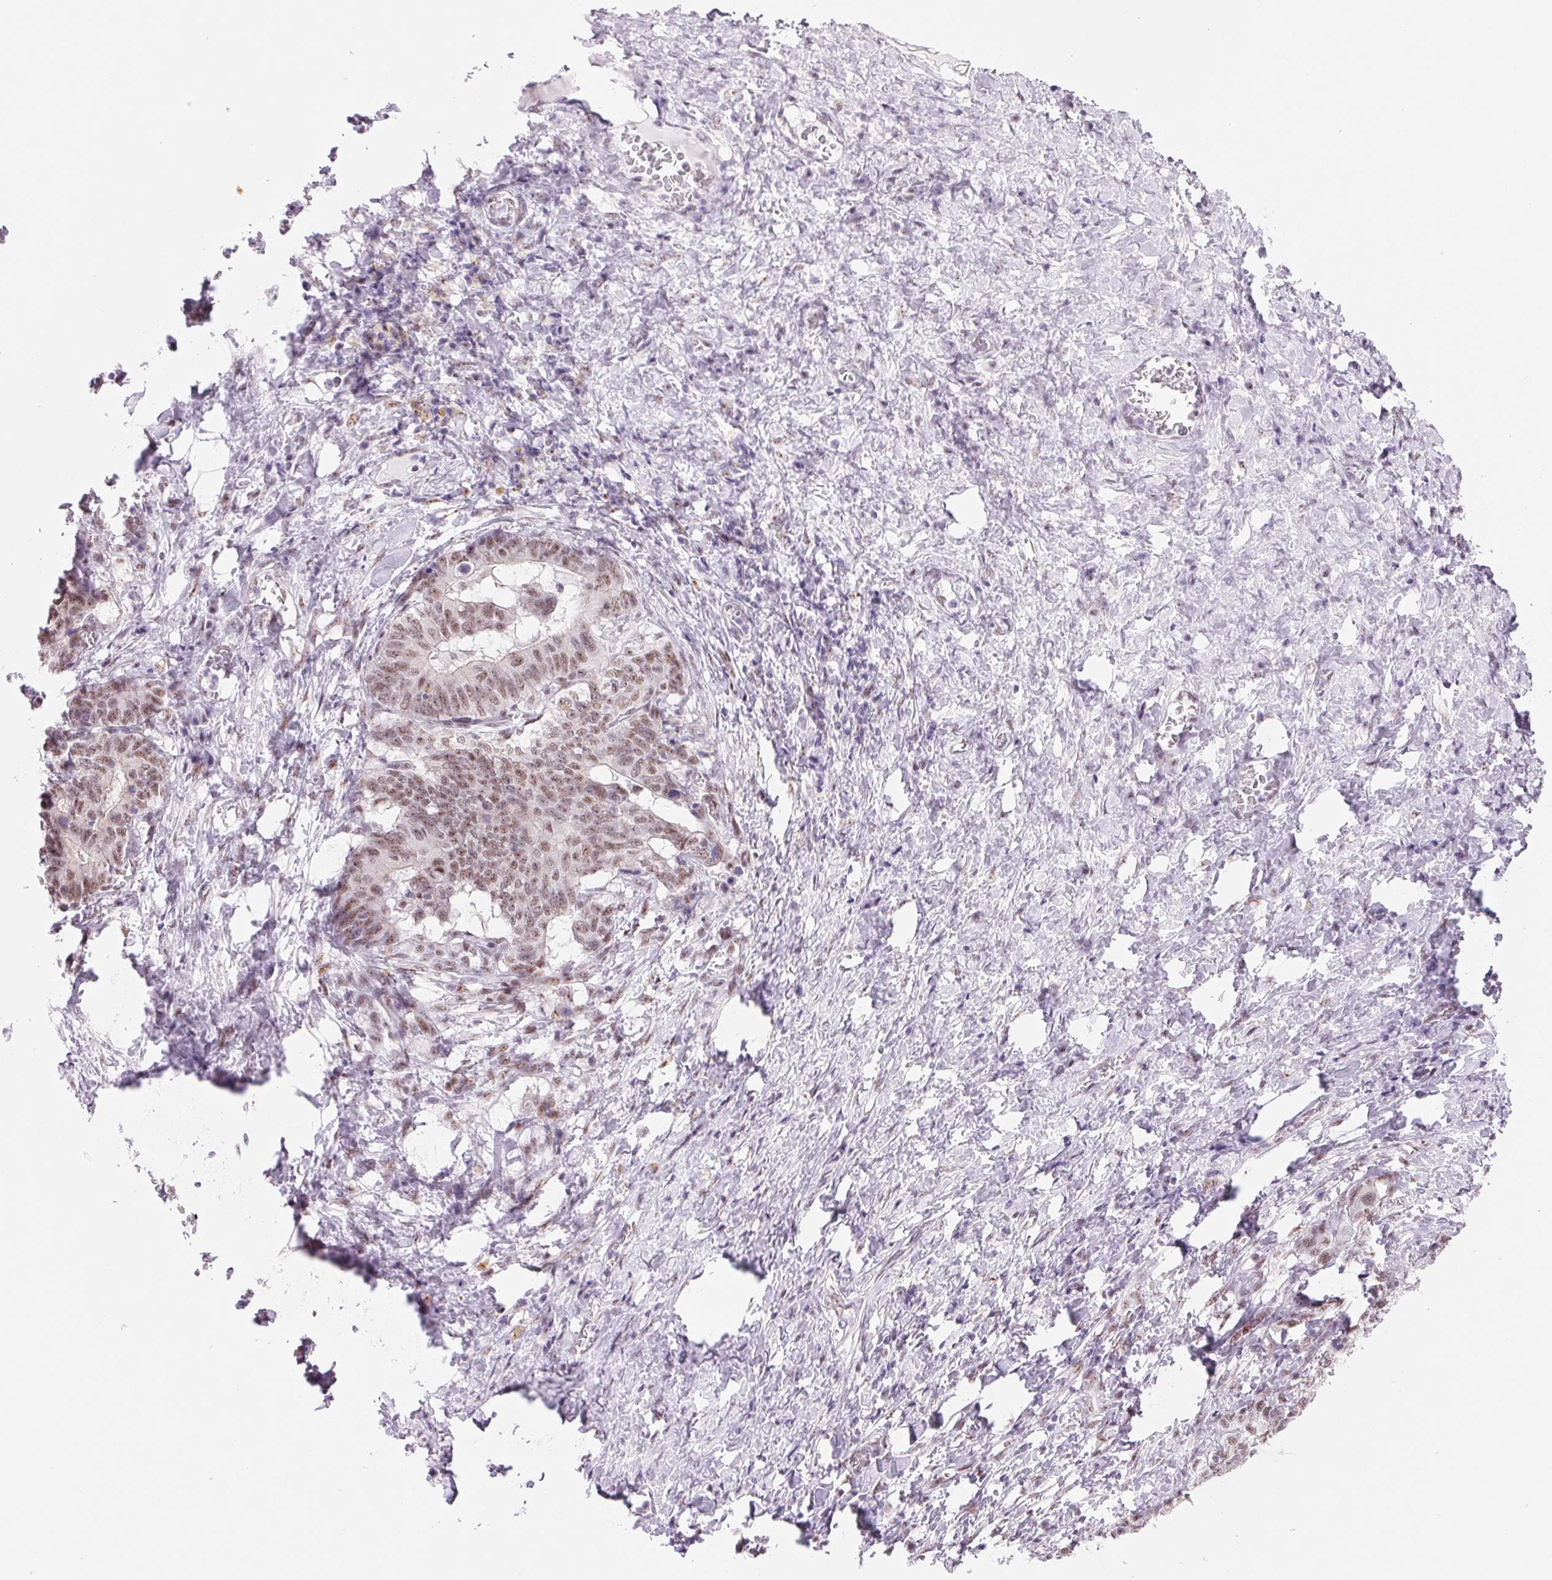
{"staining": {"intensity": "moderate", "quantity": ">75%", "location": "nuclear"}, "tissue": "stomach cancer", "cell_type": "Tumor cells", "image_type": "cancer", "snomed": [{"axis": "morphology", "description": "Normal tissue, NOS"}, {"axis": "morphology", "description": "Adenocarcinoma, NOS"}, {"axis": "topography", "description": "Stomach"}], "caption": "Immunohistochemistry photomicrograph of stomach adenocarcinoma stained for a protein (brown), which exhibits medium levels of moderate nuclear staining in about >75% of tumor cells.", "gene": "ZC3H14", "patient": {"sex": "female", "age": 64}}